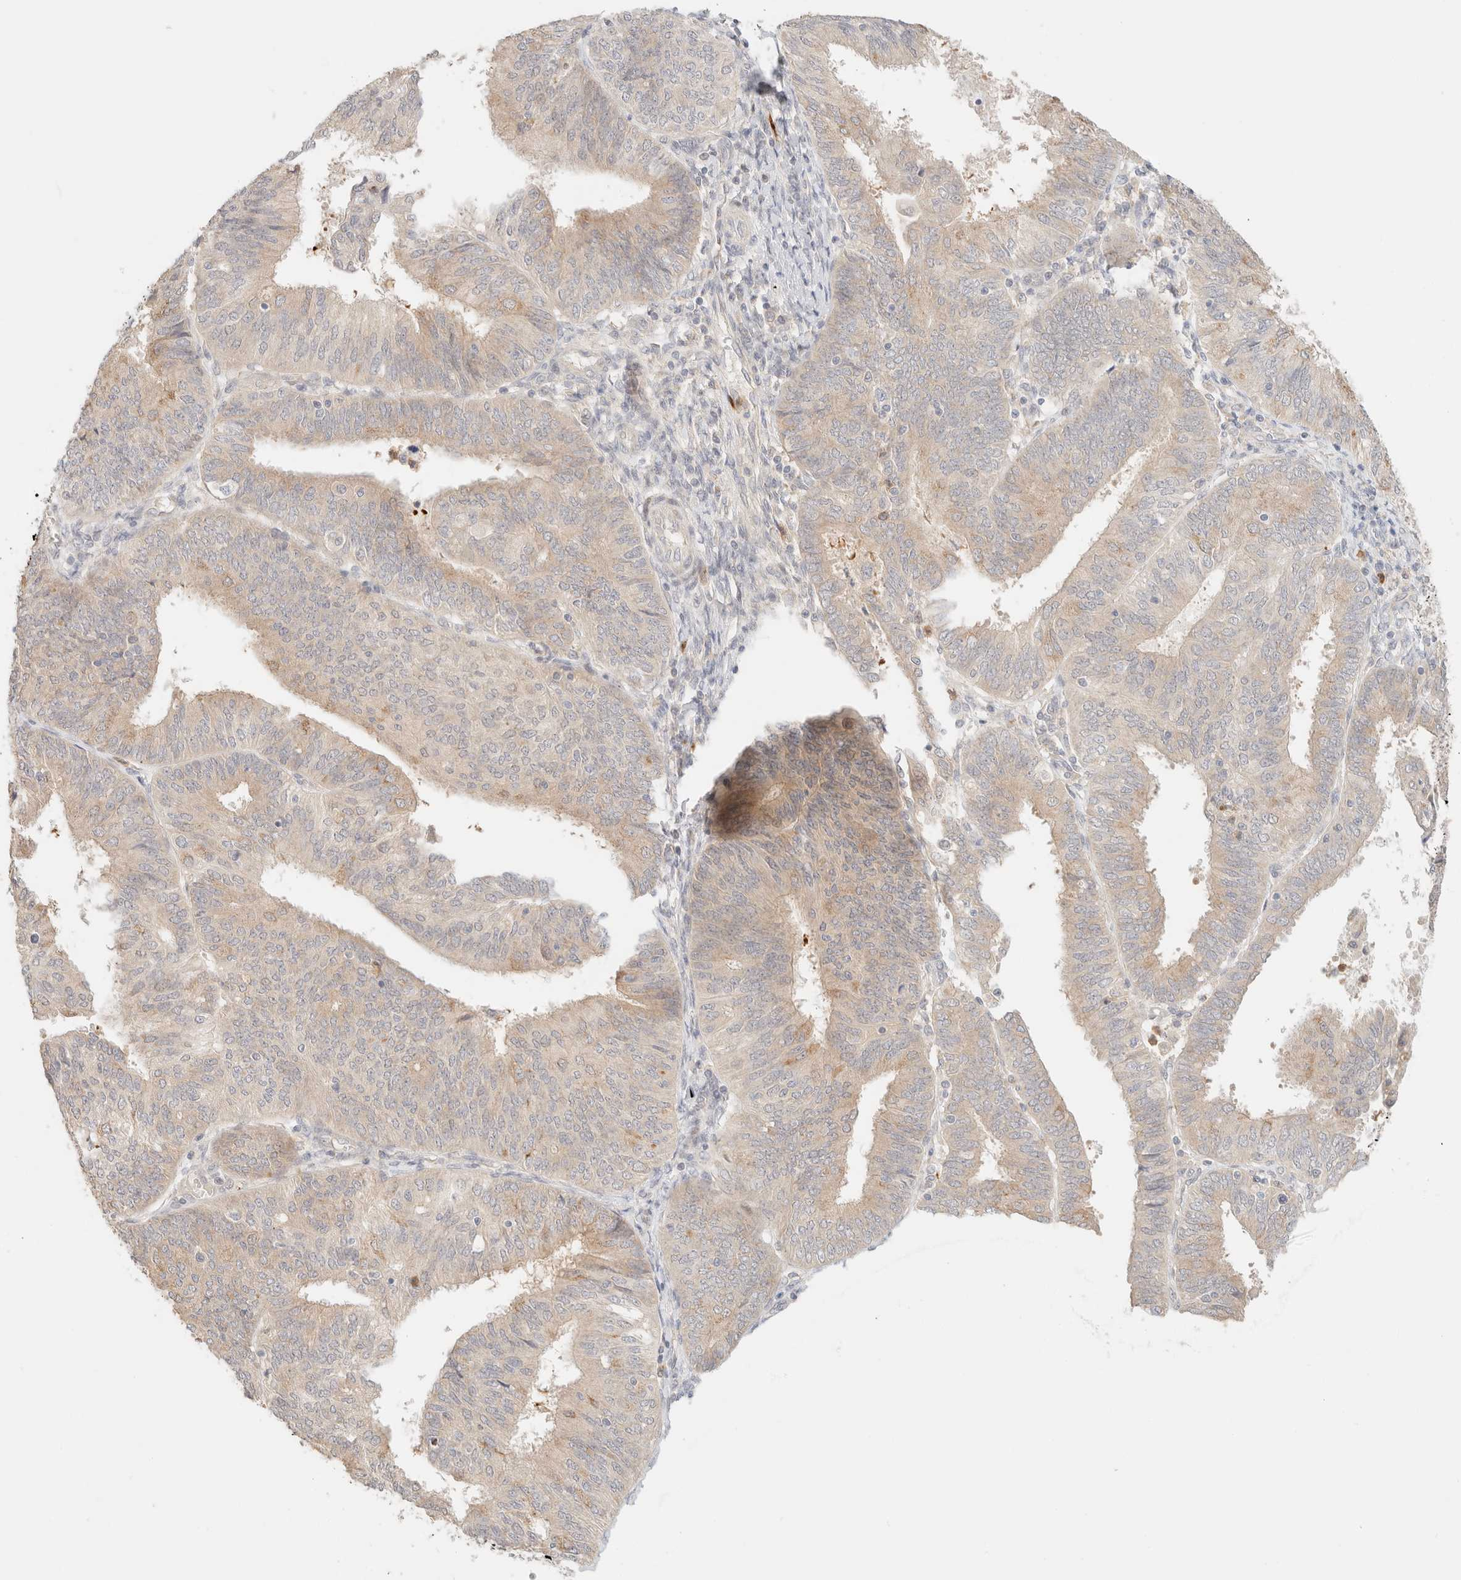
{"staining": {"intensity": "weak", "quantity": "25%-75%", "location": "cytoplasmic/membranous"}, "tissue": "endometrial cancer", "cell_type": "Tumor cells", "image_type": "cancer", "snomed": [{"axis": "morphology", "description": "Adenocarcinoma, NOS"}, {"axis": "topography", "description": "Endometrium"}], "caption": "The histopathology image reveals staining of adenocarcinoma (endometrial), revealing weak cytoplasmic/membranous protein staining (brown color) within tumor cells.", "gene": "SGSM2", "patient": {"sex": "female", "age": 58}}